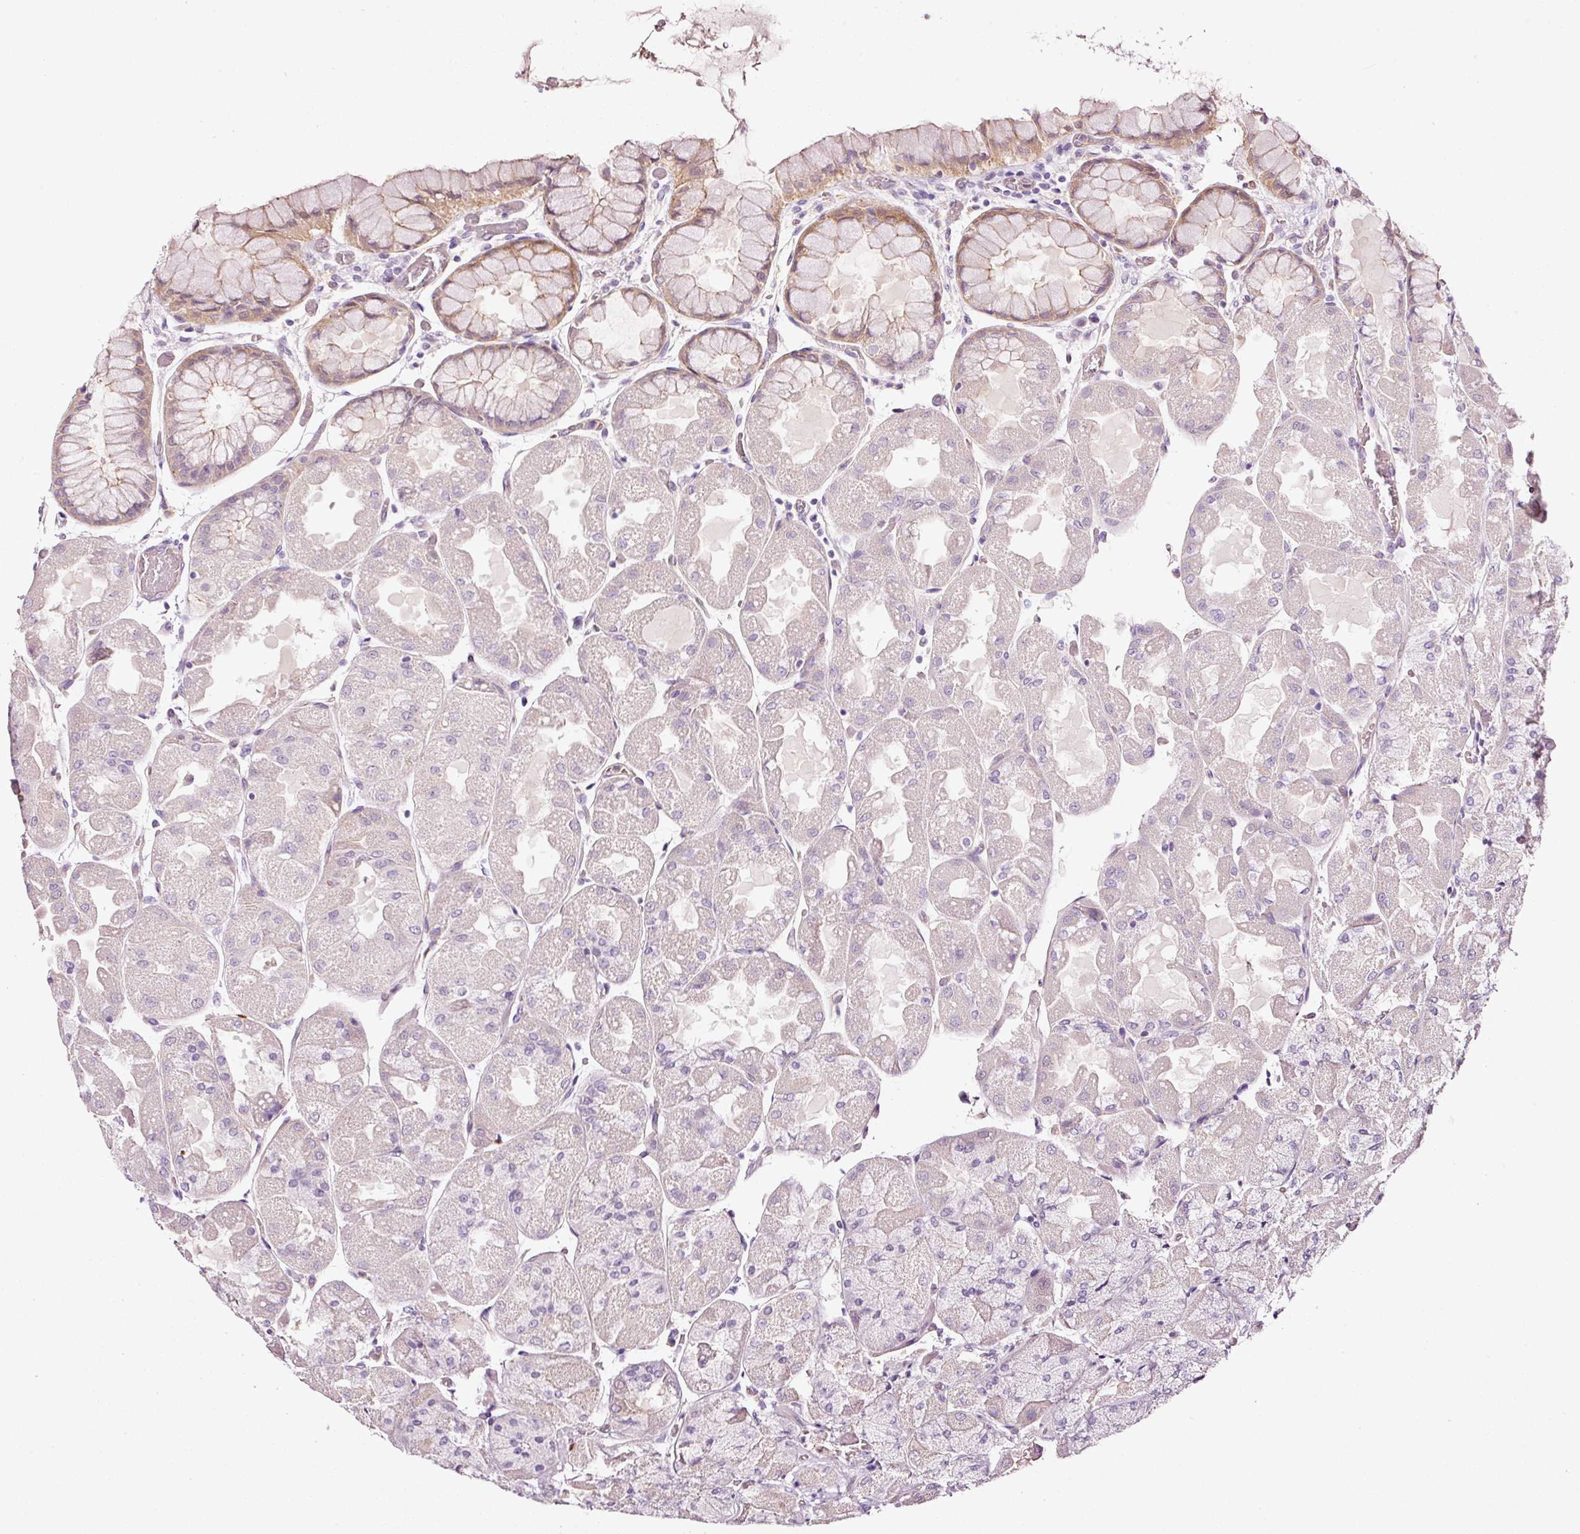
{"staining": {"intensity": "strong", "quantity": "<25%", "location": "cytoplasmic/membranous"}, "tissue": "stomach", "cell_type": "Glandular cells", "image_type": "normal", "snomed": [{"axis": "morphology", "description": "Normal tissue, NOS"}, {"axis": "topography", "description": "Stomach"}], "caption": "An image of human stomach stained for a protein displays strong cytoplasmic/membranous brown staining in glandular cells. The staining is performed using DAB brown chromogen to label protein expression. The nuclei are counter-stained blue using hematoxylin.", "gene": "ABCB4", "patient": {"sex": "female", "age": 61}}